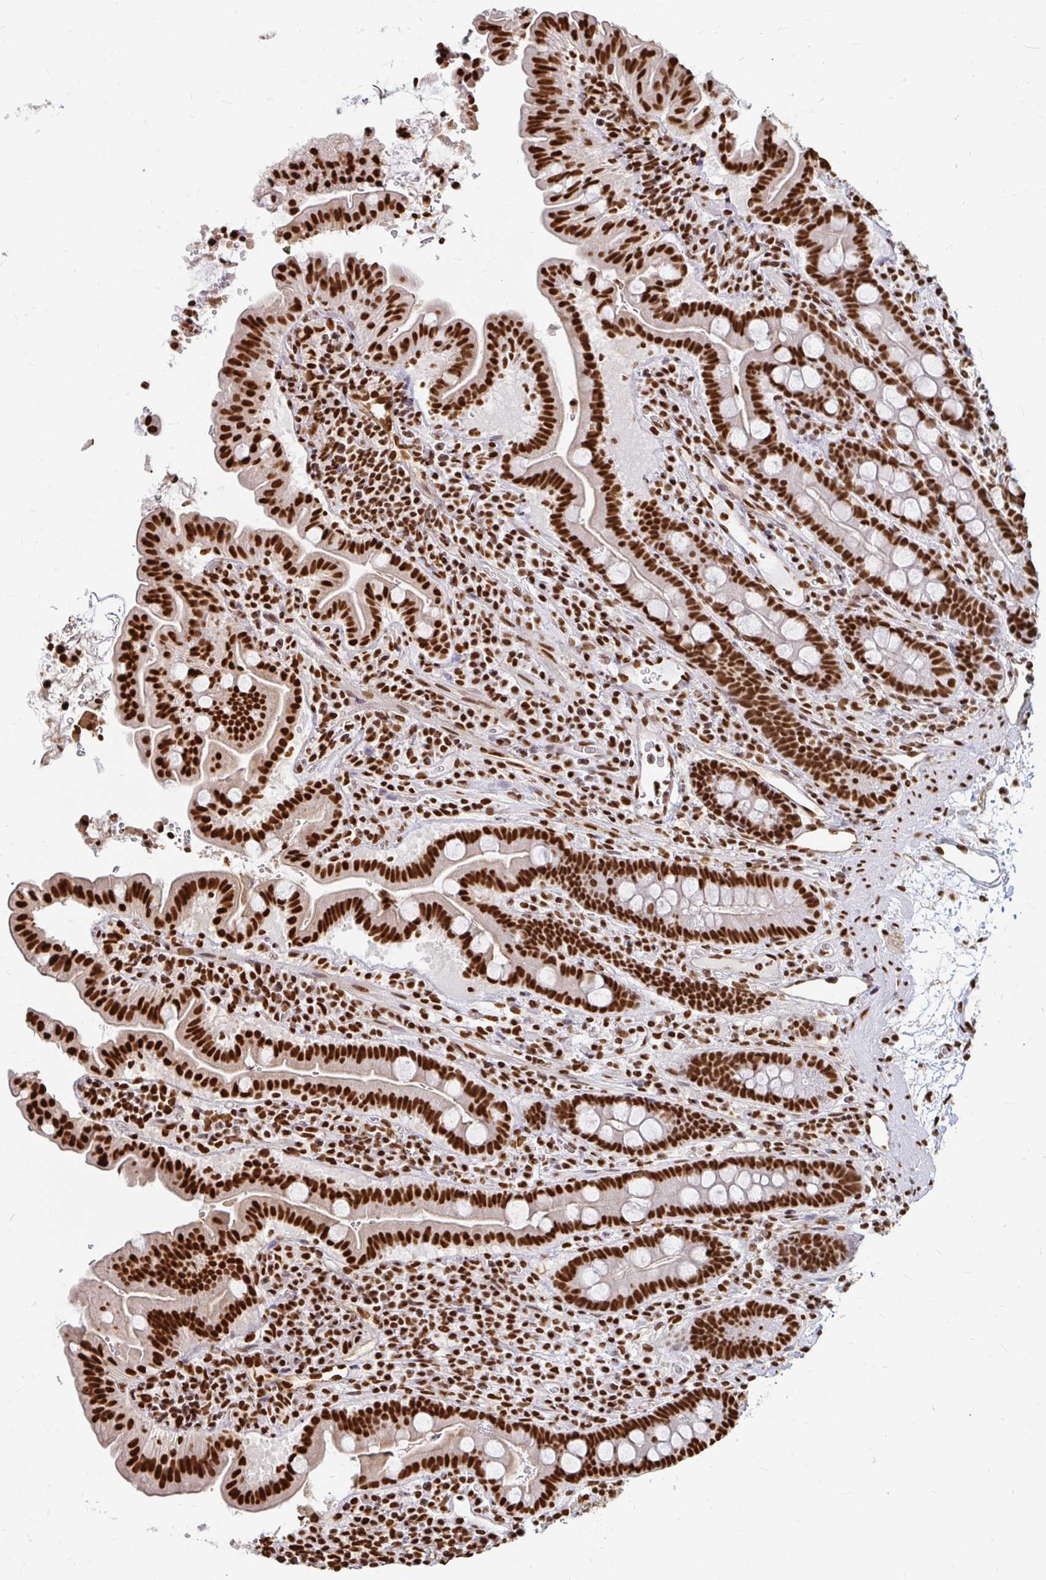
{"staining": {"intensity": "strong", "quantity": ">75%", "location": "nuclear"}, "tissue": "small intestine", "cell_type": "Glandular cells", "image_type": "normal", "snomed": [{"axis": "morphology", "description": "Normal tissue, NOS"}, {"axis": "topography", "description": "Small intestine"}], "caption": "Immunohistochemical staining of benign small intestine demonstrates >75% levels of strong nuclear protein staining in approximately >75% of glandular cells.", "gene": "HNRNPU", "patient": {"sex": "male", "age": 26}}